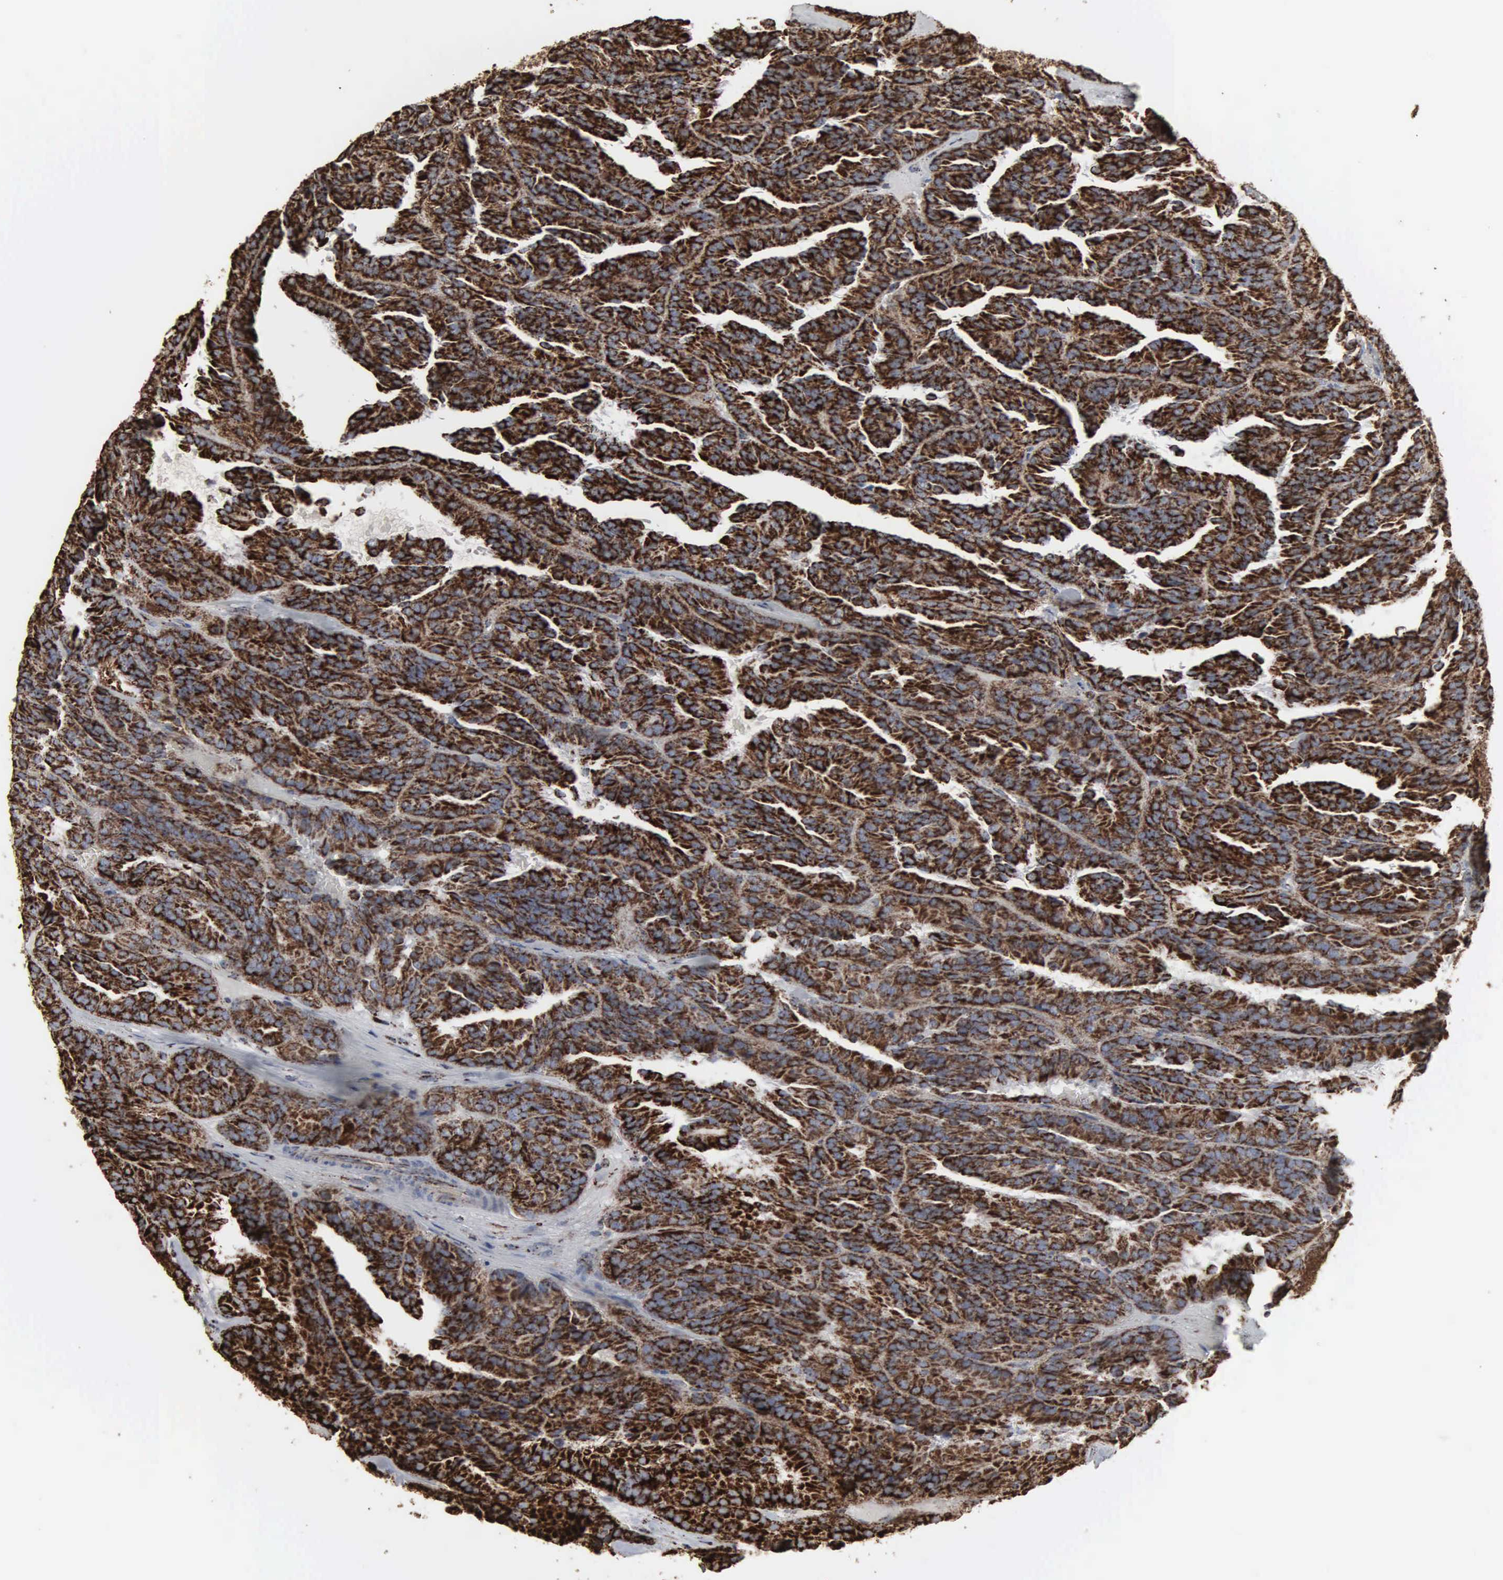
{"staining": {"intensity": "strong", "quantity": ">75%", "location": "cytoplasmic/membranous"}, "tissue": "renal cancer", "cell_type": "Tumor cells", "image_type": "cancer", "snomed": [{"axis": "morphology", "description": "Adenocarcinoma, NOS"}, {"axis": "topography", "description": "Kidney"}], "caption": "An image of adenocarcinoma (renal) stained for a protein displays strong cytoplasmic/membranous brown staining in tumor cells.", "gene": "HSPA9", "patient": {"sex": "male", "age": 46}}